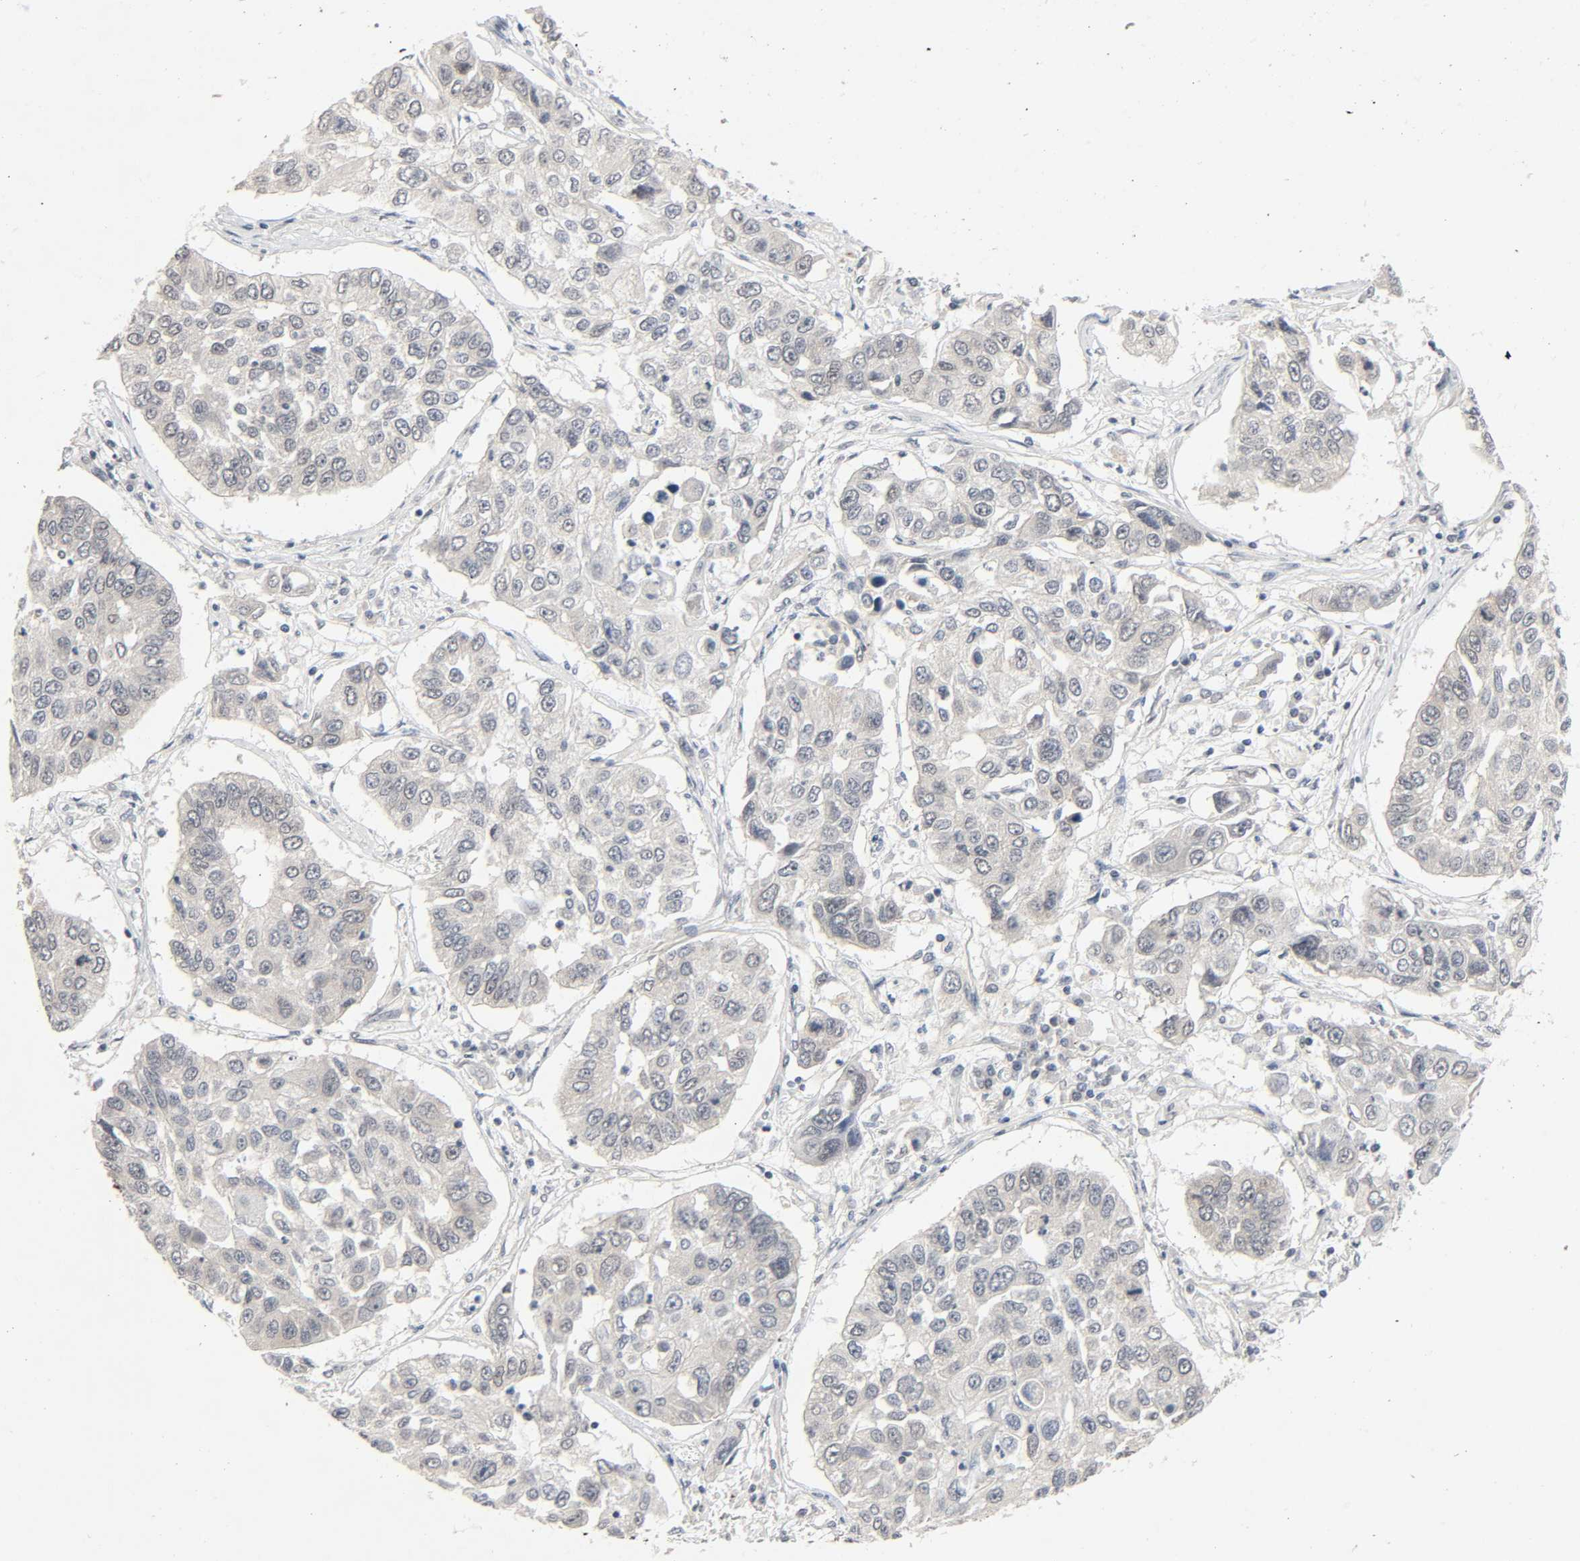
{"staining": {"intensity": "weak", "quantity": "<25%", "location": "cytoplasmic/membranous,nuclear"}, "tissue": "lung cancer", "cell_type": "Tumor cells", "image_type": "cancer", "snomed": [{"axis": "morphology", "description": "Squamous cell carcinoma, NOS"}, {"axis": "topography", "description": "Lung"}], "caption": "High power microscopy micrograph of an immunohistochemistry (IHC) micrograph of lung cancer (squamous cell carcinoma), revealing no significant staining in tumor cells.", "gene": "MAPKAPK5", "patient": {"sex": "male", "age": 71}}